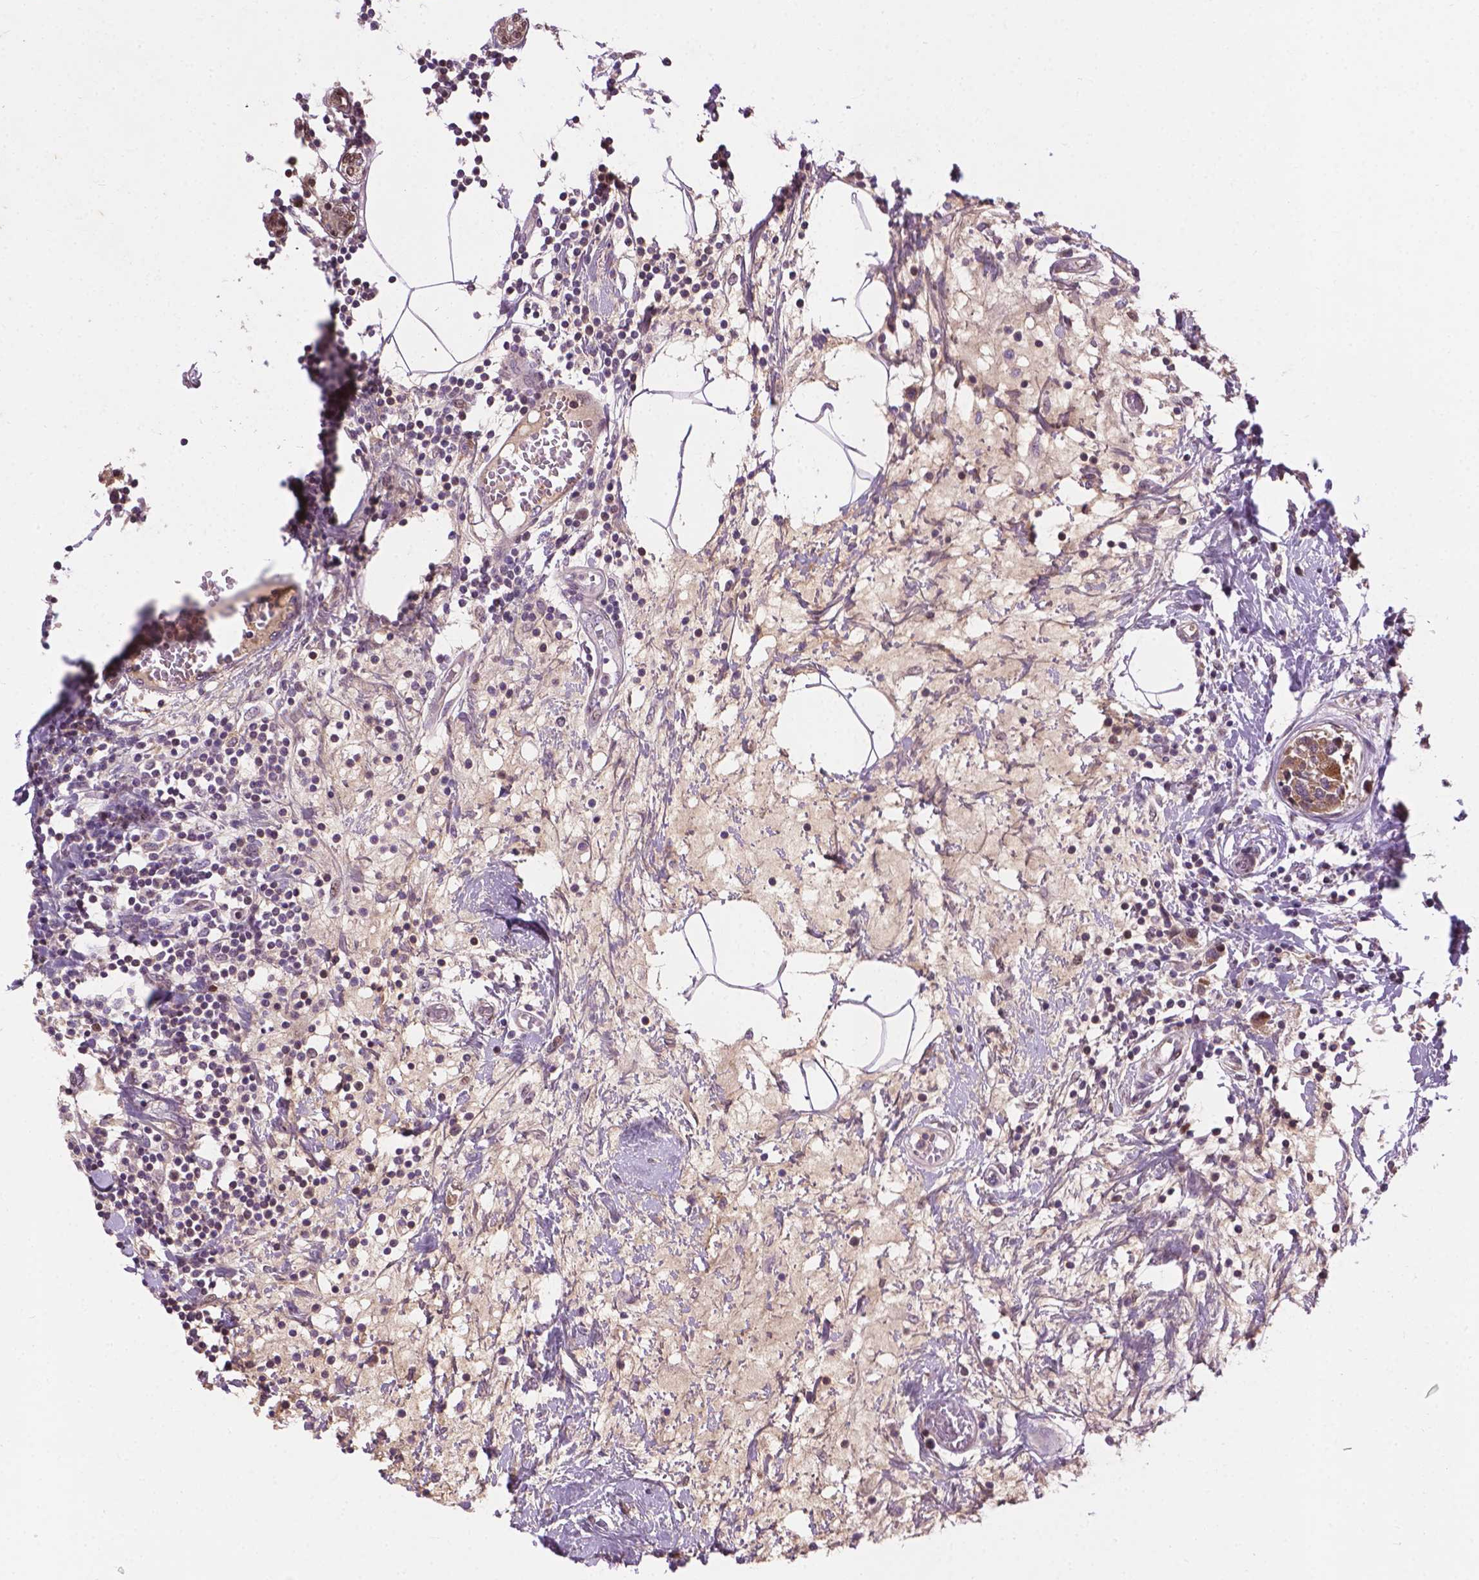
{"staining": {"intensity": "moderate", "quantity": ">75%", "location": "cytoplasmic/membranous,nuclear"}, "tissue": "breast cancer", "cell_type": "Tumor cells", "image_type": "cancer", "snomed": [{"axis": "morphology", "description": "Lobular carcinoma"}, {"axis": "topography", "description": "Breast"}], "caption": "Immunohistochemical staining of breast cancer (lobular carcinoma) demonstrates medium levels of moderate cytoplasmic/membranous and nuclear staining in approximately >75% of tumor cells.", "gene": "IRF6", "patient": {"sex": "female", "age": 59}}